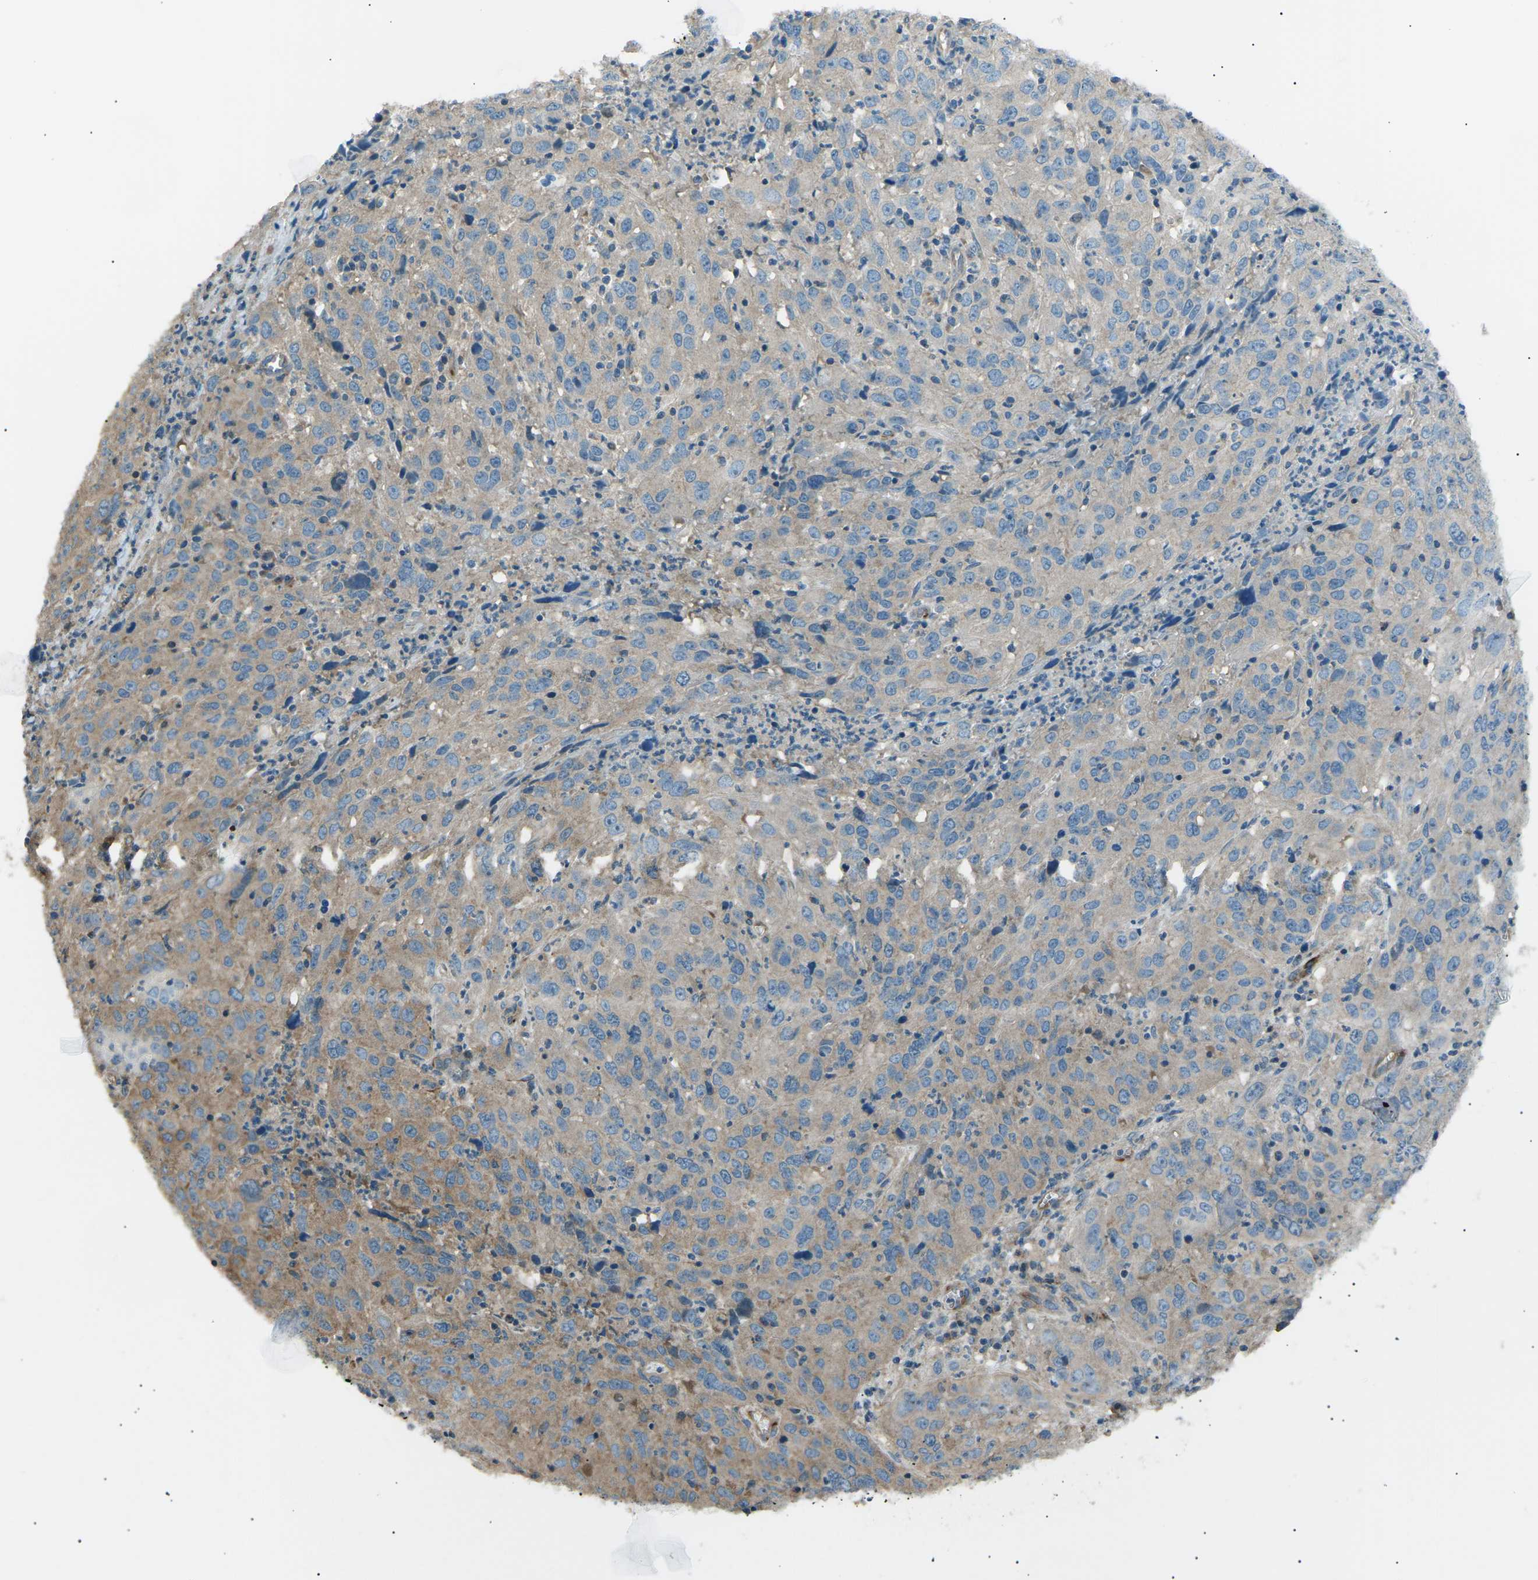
{"staining": {"intensity": "weak", "quantity": ">75%", "location": "cytoplasmic/membranous"}, "tissue": "cervical cancer", "cell_type": "Tumor cells", "image_type": "cancer", "snomed": [{"axis": "morphology", "description": "Squamous cell carcinoma, NOS"}, {"axis": "topography", "description": "Cervix"}], "caption": "Brown immunohistochemical staining in human cervical cancer (squamous cell carcinoma) reveals weak cytoplasmic/membranous positivity in approximately >75% of tumor cells.", "gene": "SLK", "patient": {"sex": "female", "age": 32}}